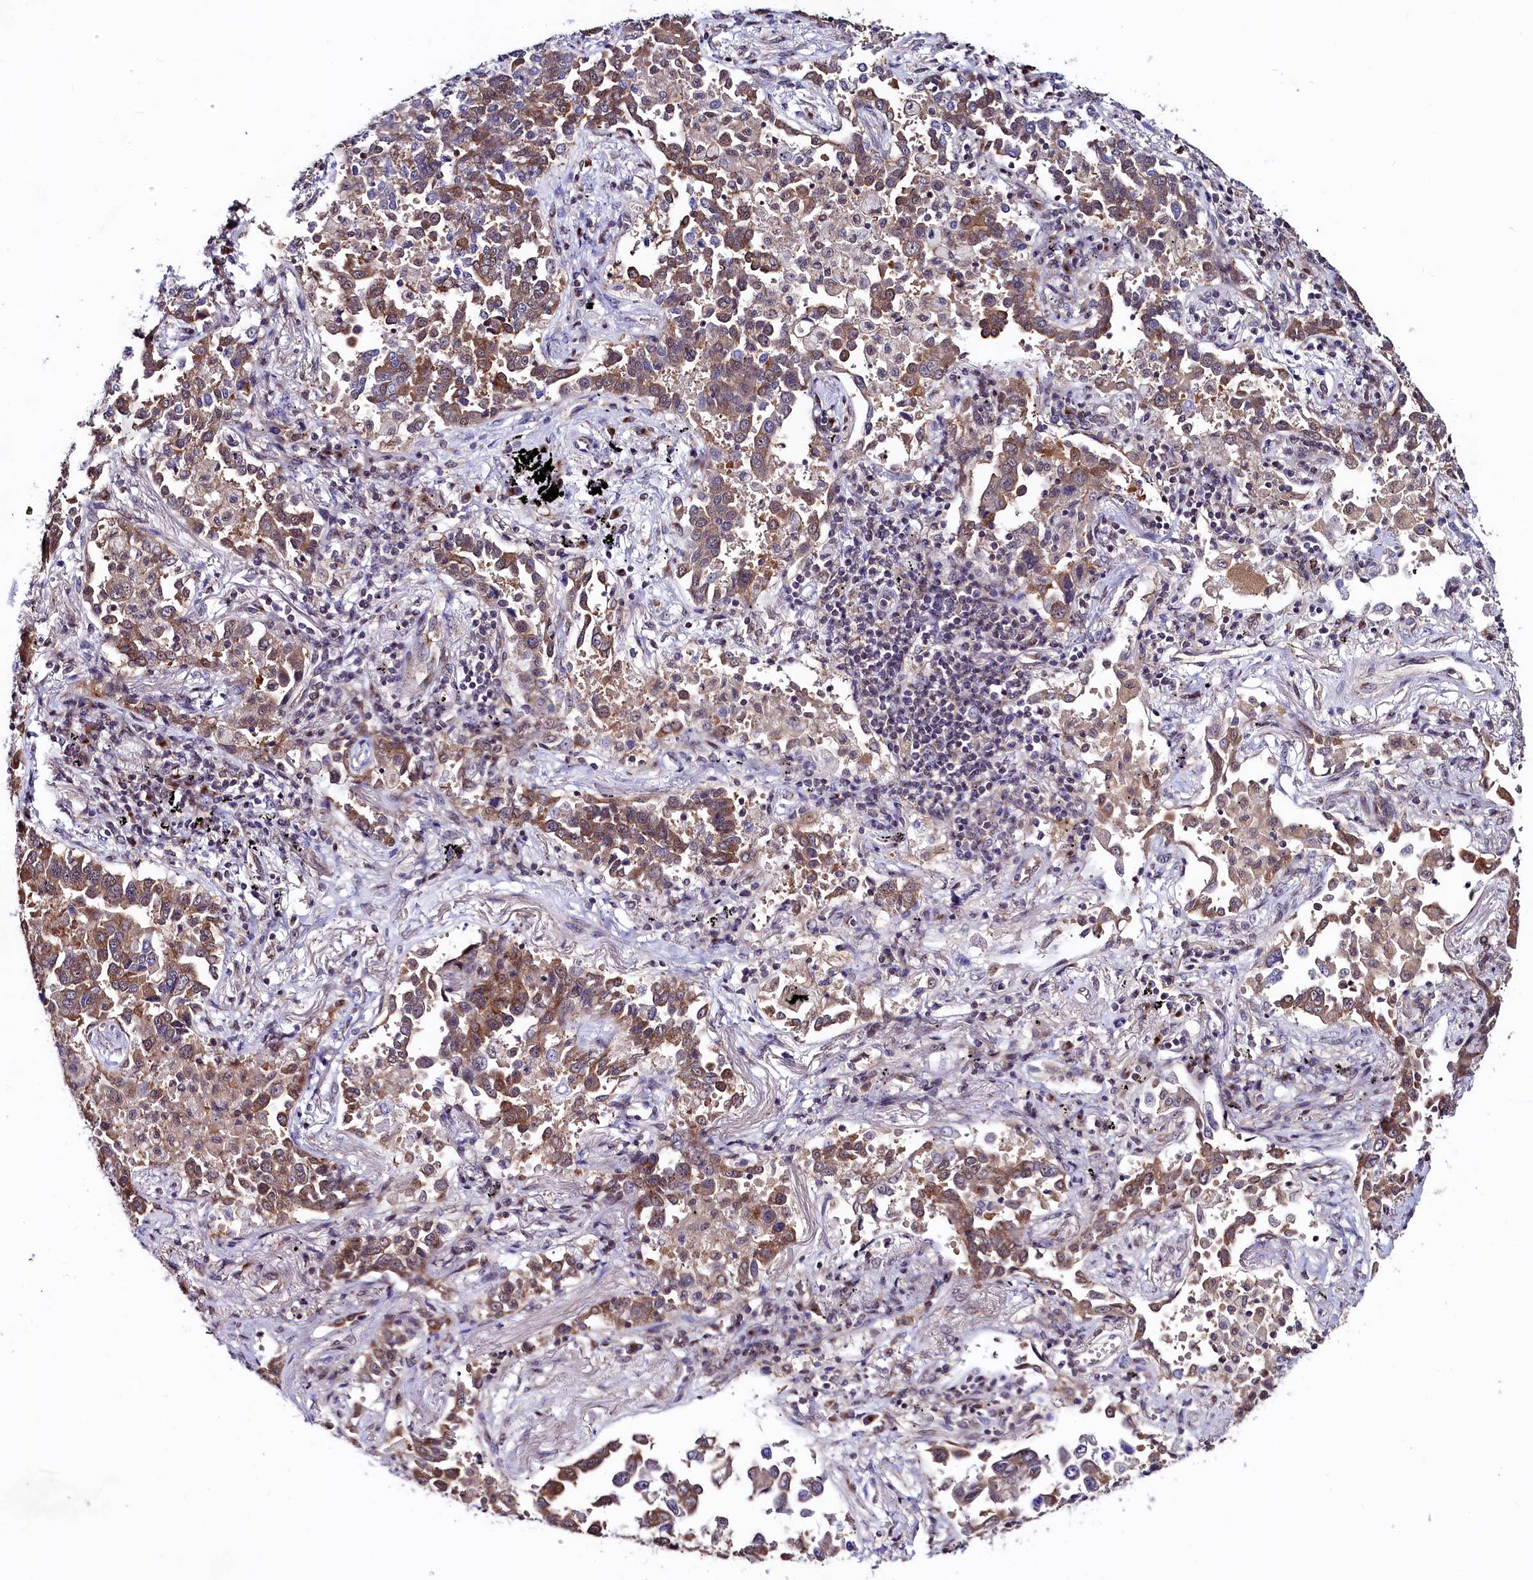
{"staining": {"intensity": "moderate", "quantity": ">75%", "location": "cytoplasmic/membranous"}, "tissue": "lung cancer", "cell_type": "Tumor cells", "image_type": "cancer", "snomed": [{"axis": "morphology", "description": "Adenocarcinoma, NOS"}, {"axis": "topography", "description": "Lung"}], "caption": "Tumor cells reveal medium levels of moderate cytoplasmic/membranous staining in approximately >75% of cells in adenocarcinoma (lung). Nuclei are stained in blue.", "gene": "SEC24C", "patient": {"sex": "male", "age": 67}}